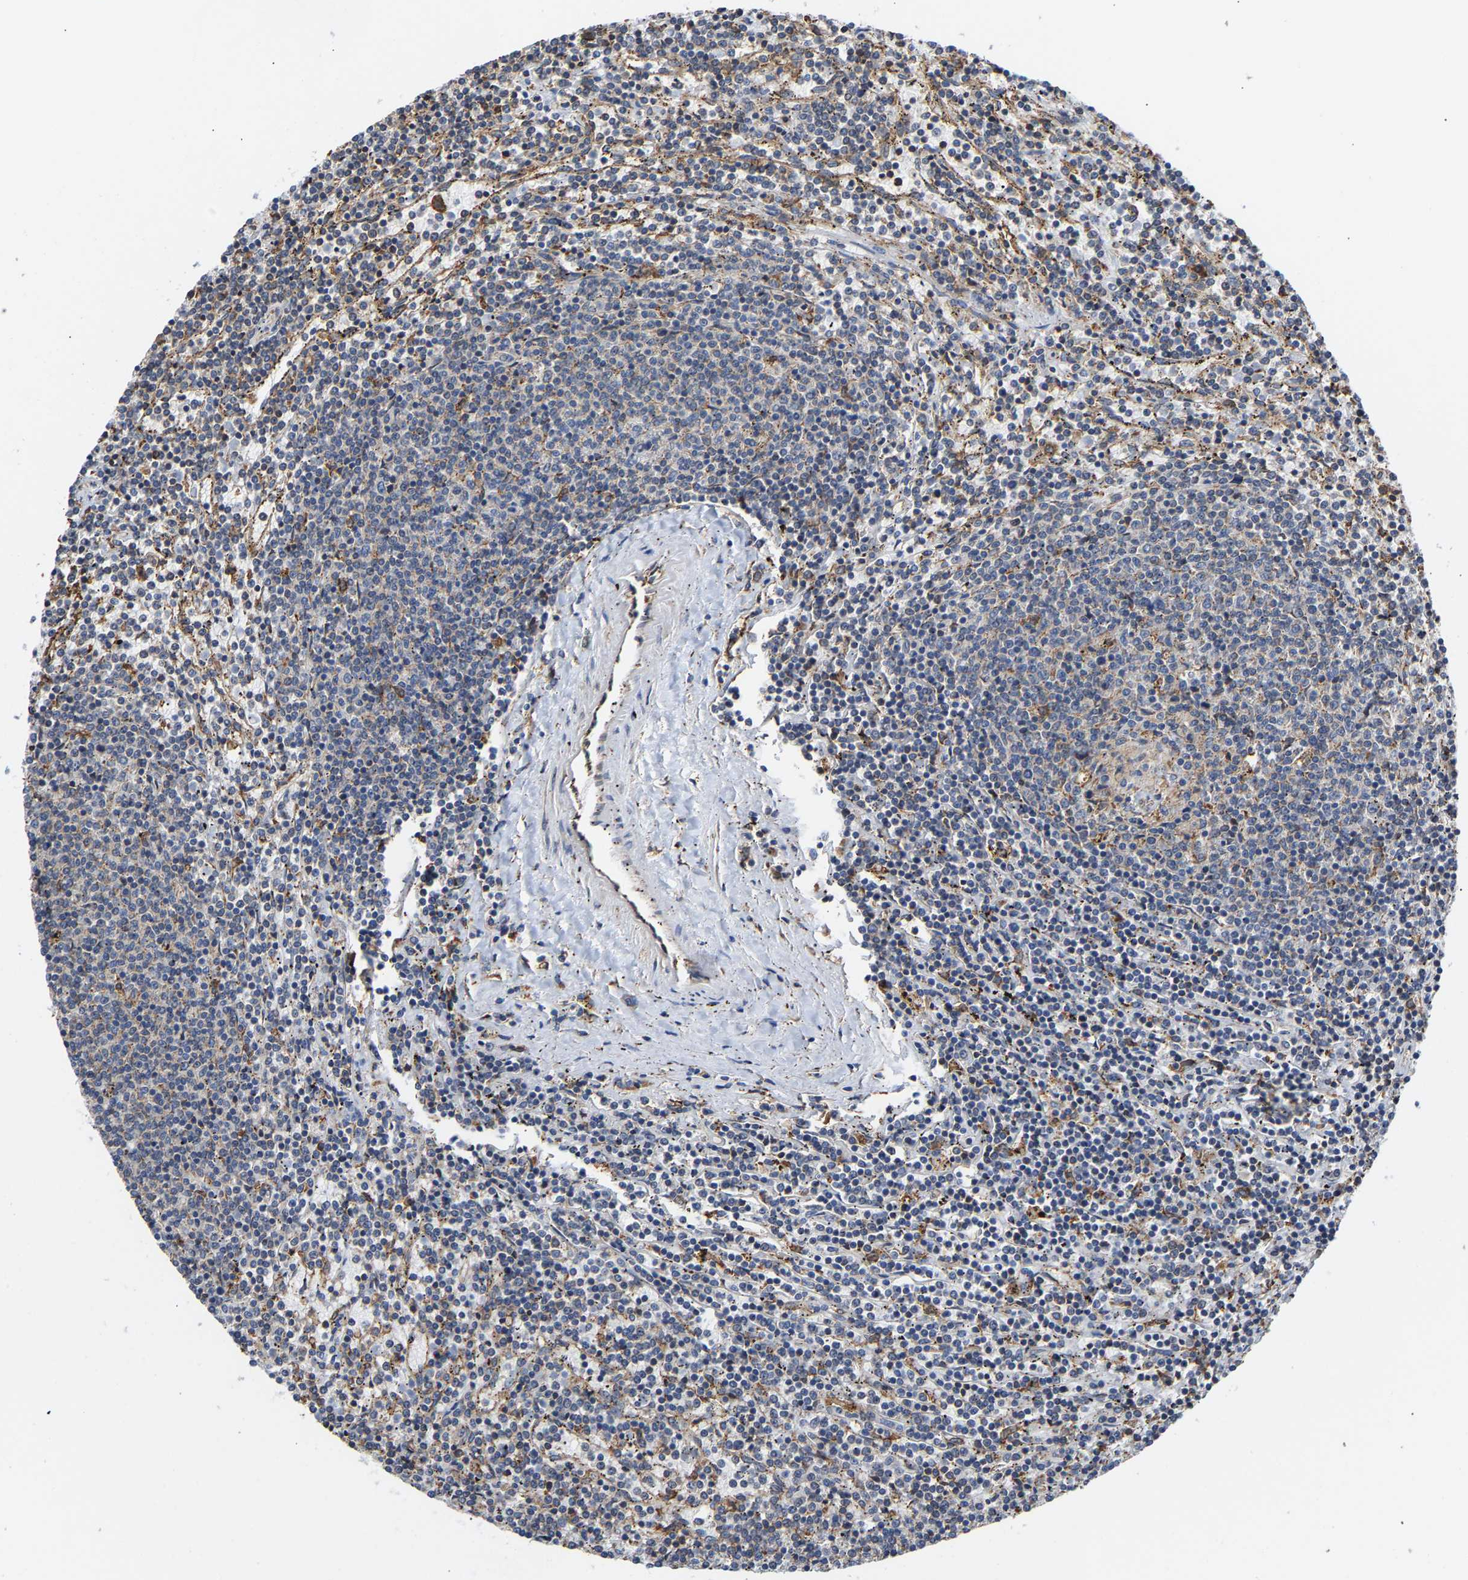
{"staining": {"intensity": "negative", "quantity": "none", "location": "none"}, "tissue": "lymphoma", "cell_type": "Tumor cells", "image_type": "cancer", "snomed": [{"axis": "morphology", "description": "Malignant lymphoma, non-Hodgkin's type, Low grade"}, {"axis": "topography", "description": "Spleen"}], "caption": "Immunohistochemistry (IHC) of human lymphoma reveals no positivity in tumor cells. (DAB (3,3'-diaminobenzidine) immunohistochemistry (IHC), high magnification).", "gene": "ARAP1", "patient": {"sex": "female", "age": 50}}